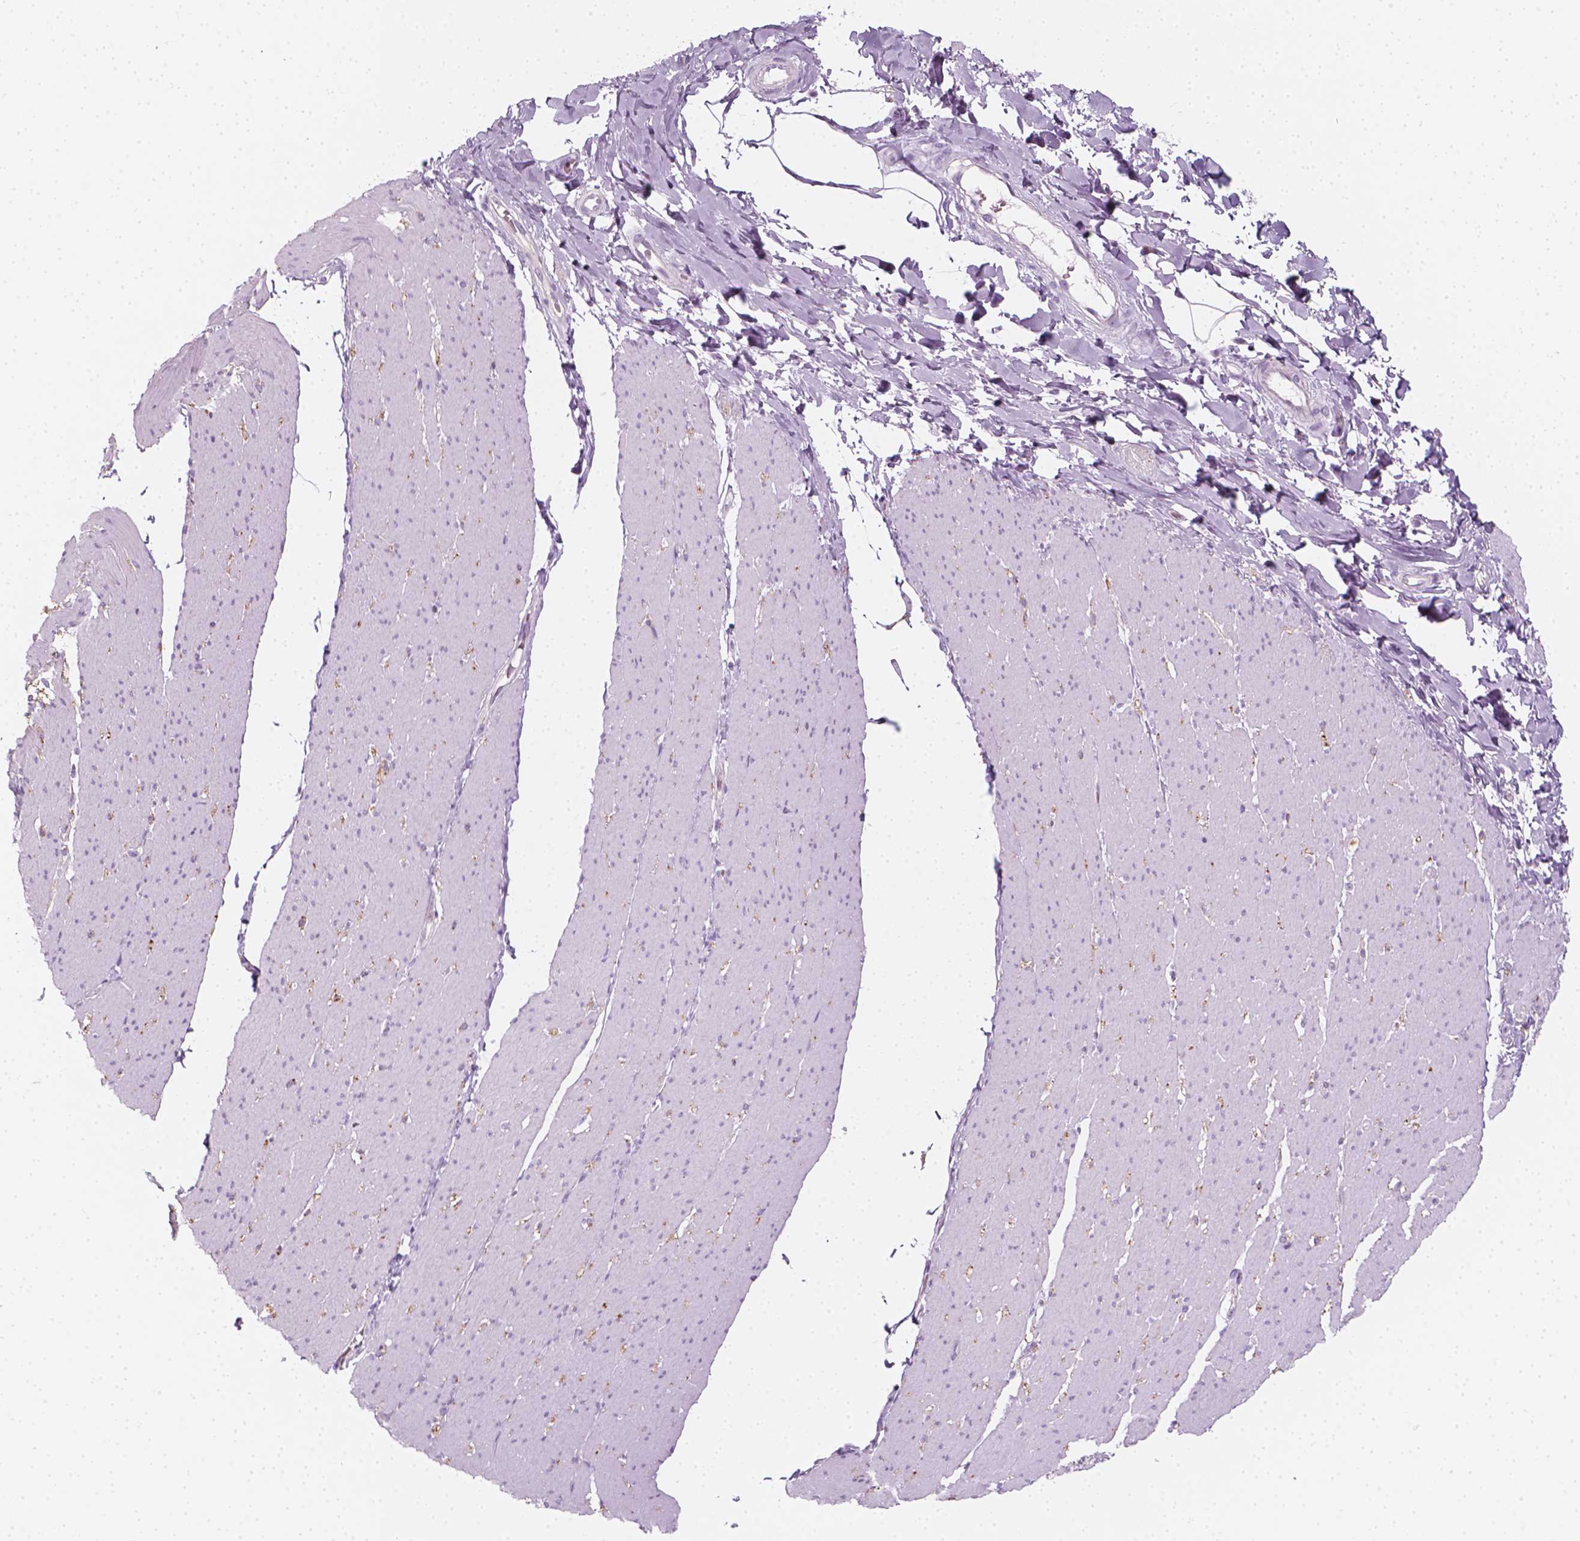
{"staining": {"intensity": "negative", "quantity": "none", "location": "none"}, "tissue": "smooth muscle", "cell_type": "Smooth muscle cells", "image_type": "normal", "snomed": [{"axis": "morphology", "description": "Normal tissue, NOS"}, {"axis": "topography", "description": "Smooth muscle"}, {"axis": "topography", "description": "Rectum"}], "caption": "The immunohistochemistry (IHC) micrograph has no significant staining in smooth muscle cells of smooth muscle. (Stains: DAB (3,3'-diaminobenzidine) immunohistochemistry (IHC) with hematoxylin counter stain, Microscopy: brightfield microscopy at high magnification).", "gene": "SCG3", "patient": {"sex": "male", "age": 53}}